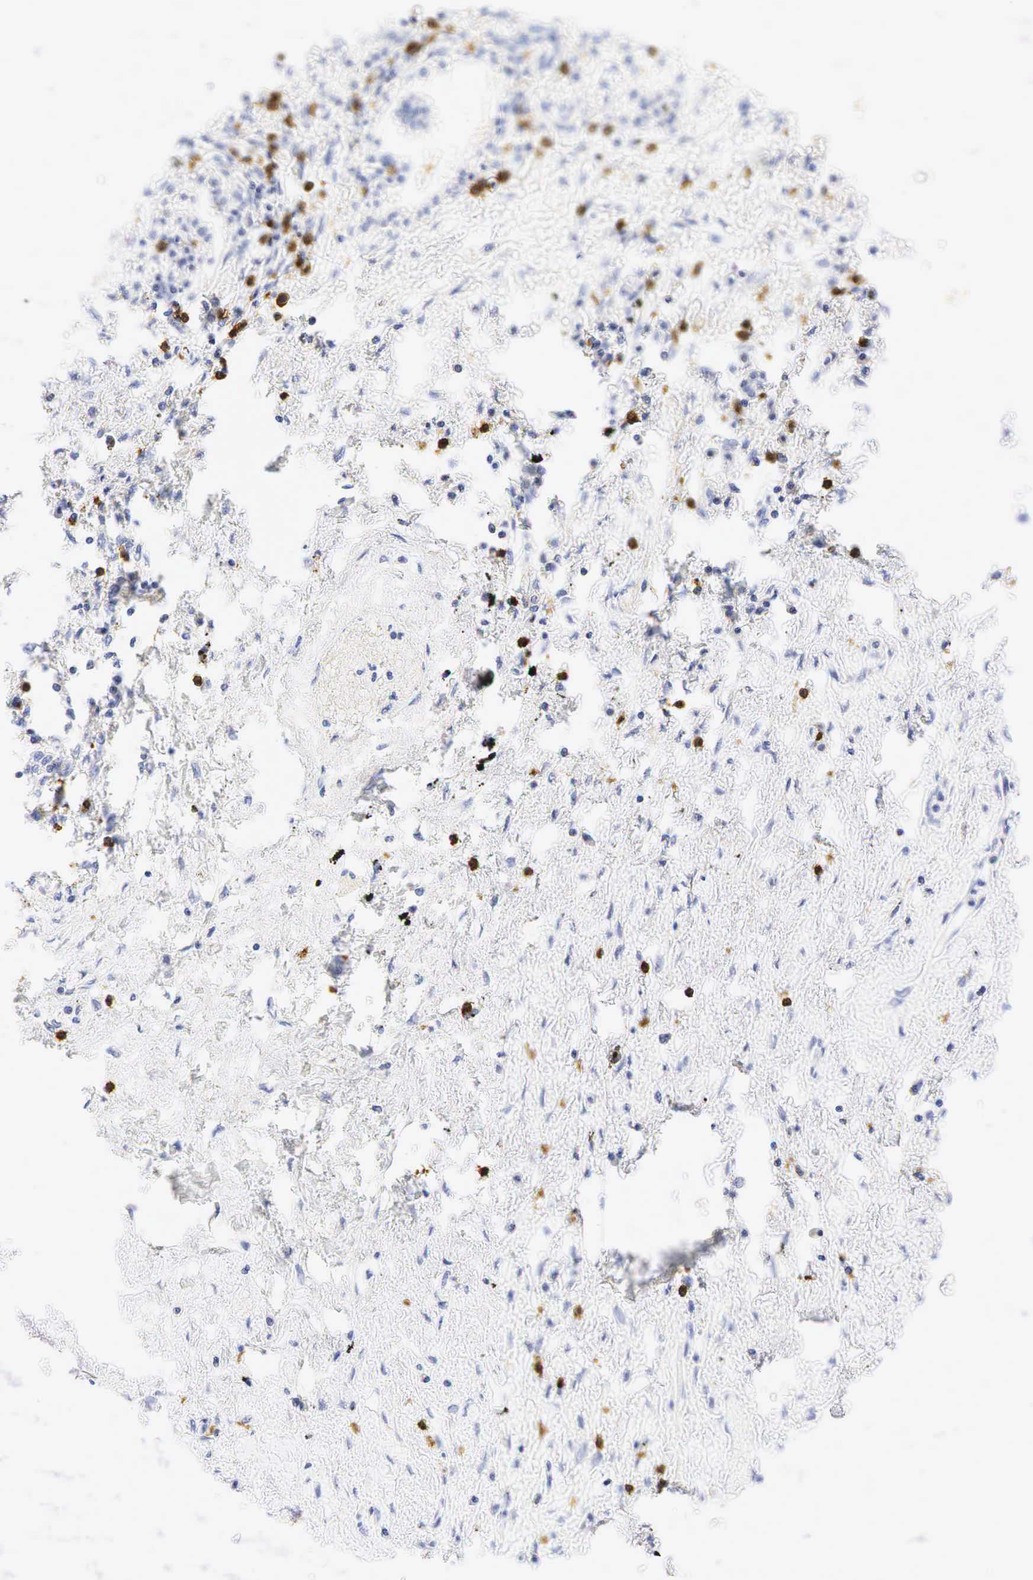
{"staining": {"intensity": "negative", "quantity": "none", "location": "none"}, "tissue": "lung cancer", "cell_type": "Tumor cells", "image_type": "cancer", "snomed": [{"axis": "morphology", "description": "Adenocarcinoma, NOS"}, {"axis": "topography", "description": "Lung"}], "caption": "Tumor cells are negative for brown protein staining in adenocarcinoma (lung).", "gene": "CD8A", "patient": {"sex": "male", "age": 60}}